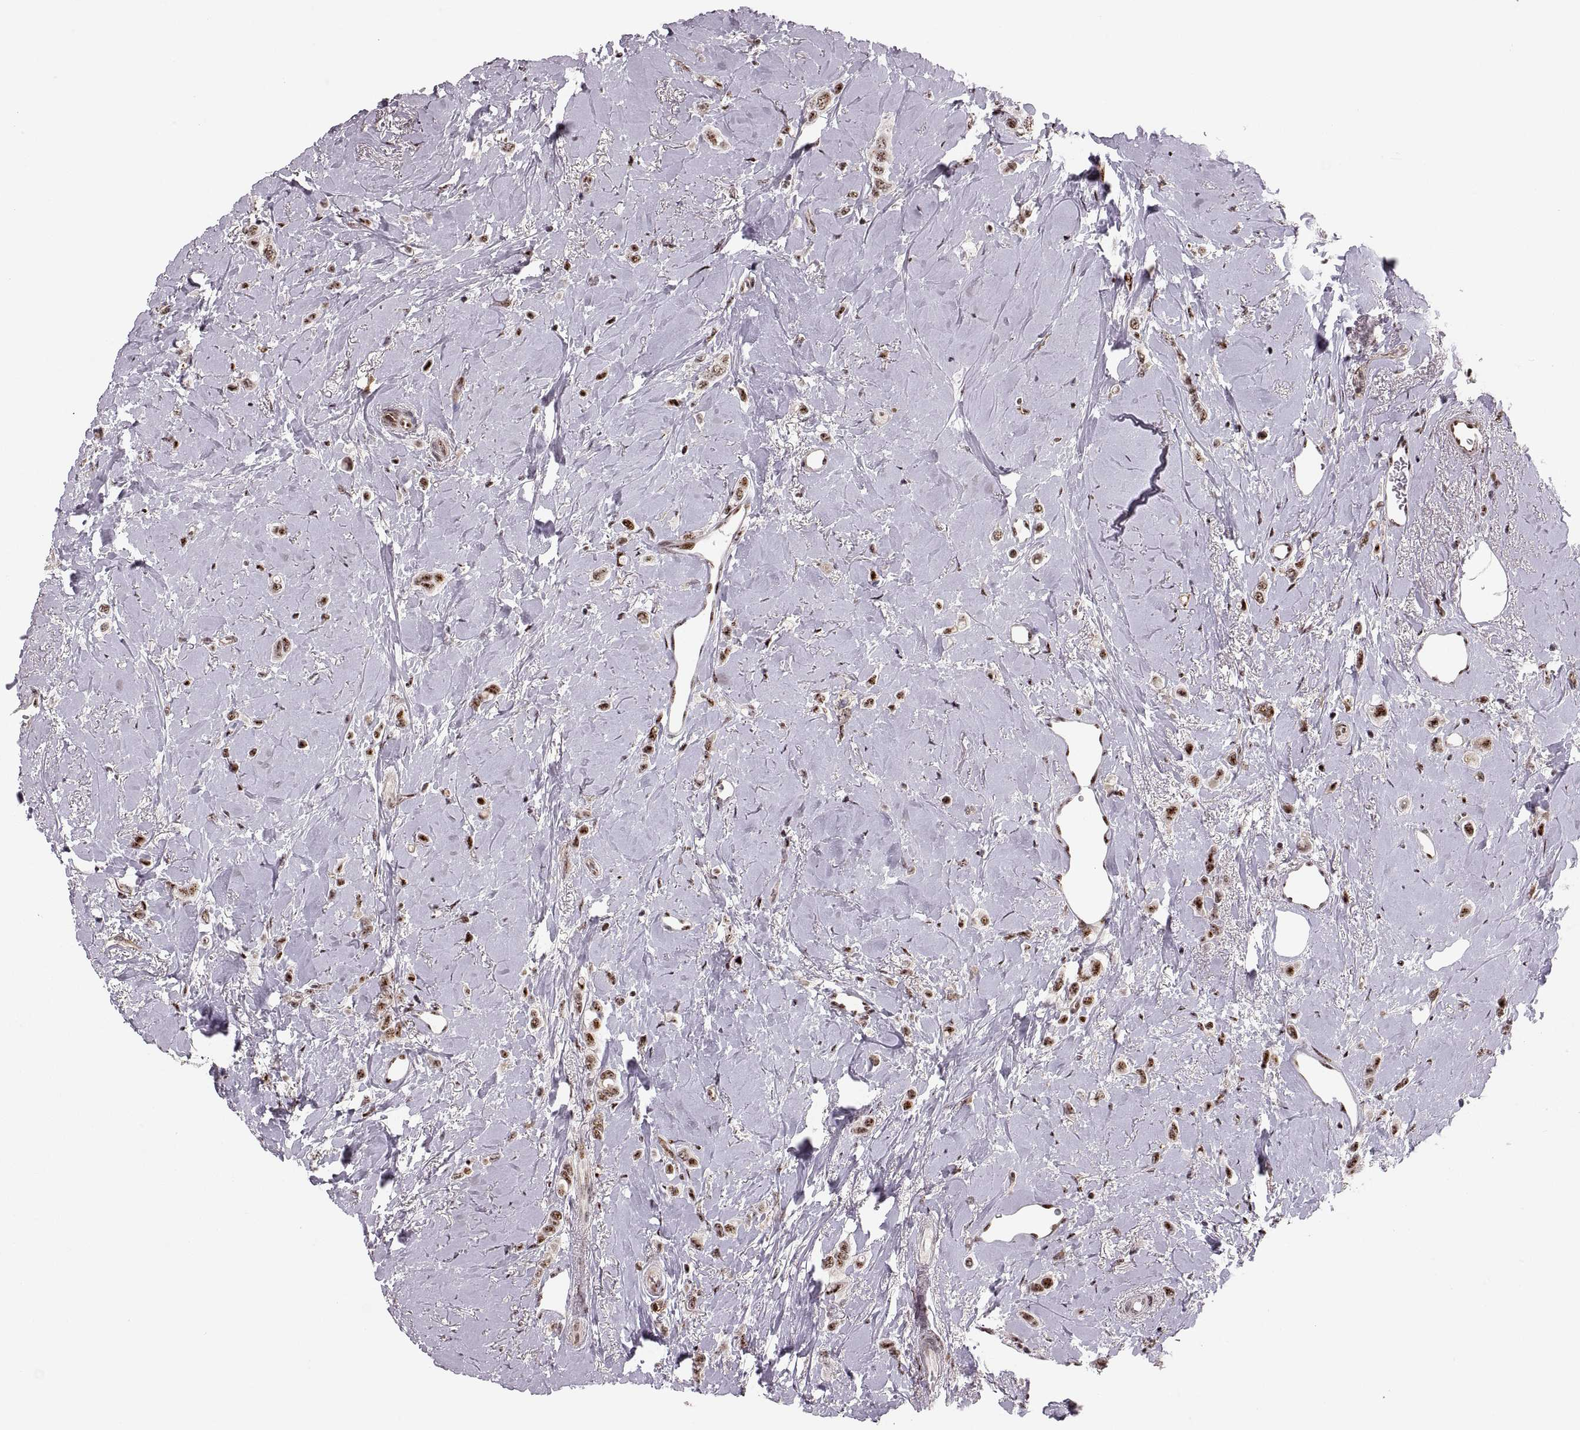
{"staining": {"intensity": "moderate", "quantity": ">75%", "location": "nuclear"}, "tissue": "breast cancer", "cell_type": "Tumor cells", "image_type": "cancer", "snomed": [{"axis": "morphology", "description": "Lobular carcinoma"}, {"axis": "topography", "description": "Breast"}], "caption": "Moderate nuclear protein positivity is identified in about >75% of tumor cells in lobular carcinoma (breast).", "gene": "ZCCHC17", "patient": {"sex": "female", "age": 66}}